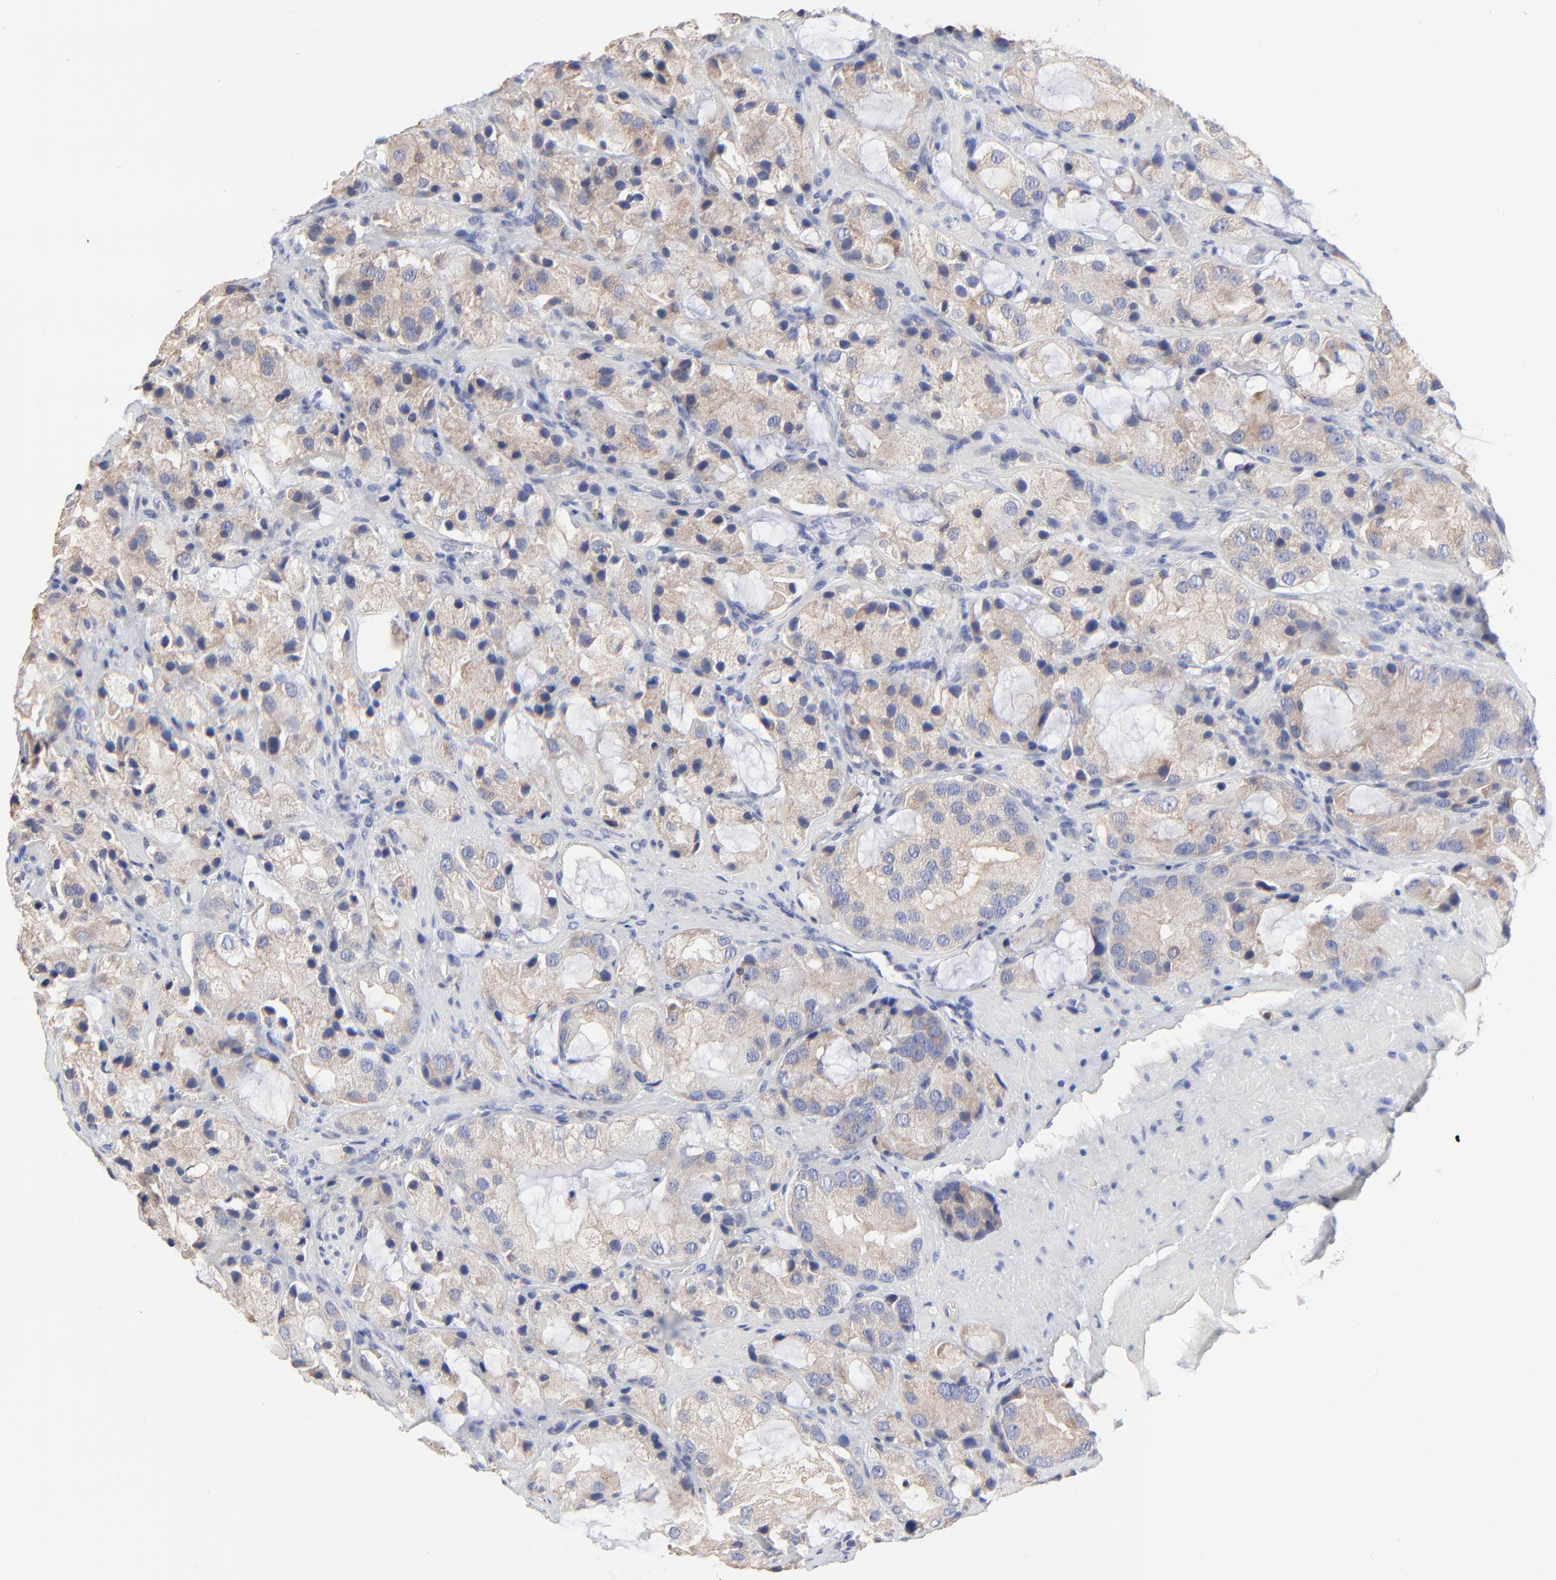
{"staining": {"intensity": "moderate", "quantity": ">75%", "location": "cytoplasmic/membranous"}, "tissue": "prostate cancer", "cell_type": "Tumor cells", "image_type": "cancer", "snomed": [{"axis": "morphology", "description": "Adenocarcinoma, High grade"}, {"axis": "topography", "description": "Prostate"}], "caption": "Immunohistochemical staining of human prostate cancer (adenocarcinoma (high-grade)) reveals medium levels of moderate cytoplasmic/membranous protein staining in approximately >75% of tumor cells. The staining is performed using DAB (3,3'-diaminobenzidine) brown chromogen to label protein expression. The nuclei are counter-stained blue using hematoxylin.", "gene": "PPFIBP2", "patient": {"sex": "male", "age": 70}}